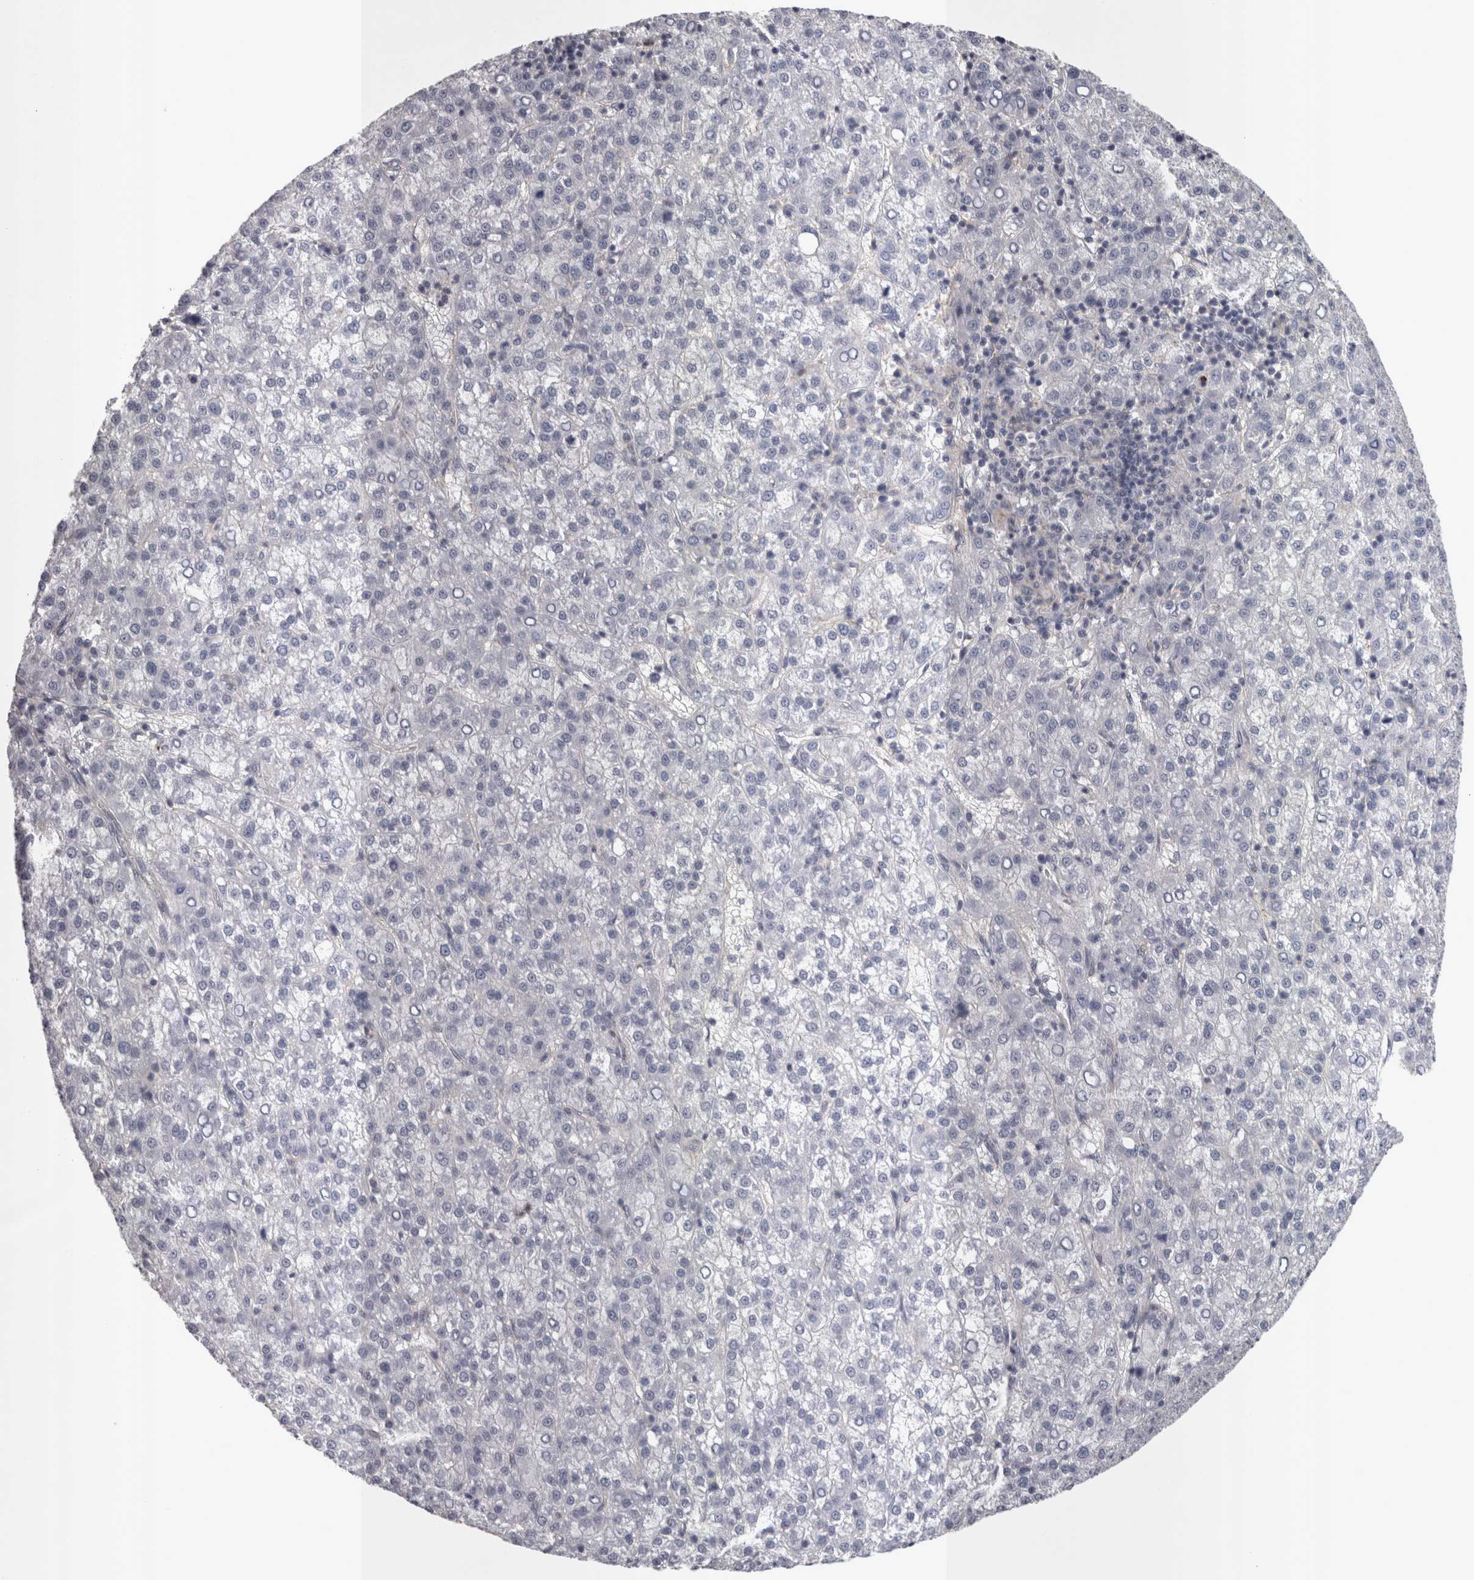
{"staining": {"intensity": "negative", "quantity": "none", "location": "none"}, "tissue": "liver cancer", "cell_type": "Tumor cells", "image_type": "cancer", "snomed": [{"axis": "morphology", "description": "Carcinoma, Hepatocellular, NOS"}, {"axis": "topography", "description": "Liver"}], "caption": "Liver cancer stained for a protein using immunohistochemistry demonstrates no expression tumor cells.", "gene": "LYZL6", "patient": {"sex": "female", "age": 58}}